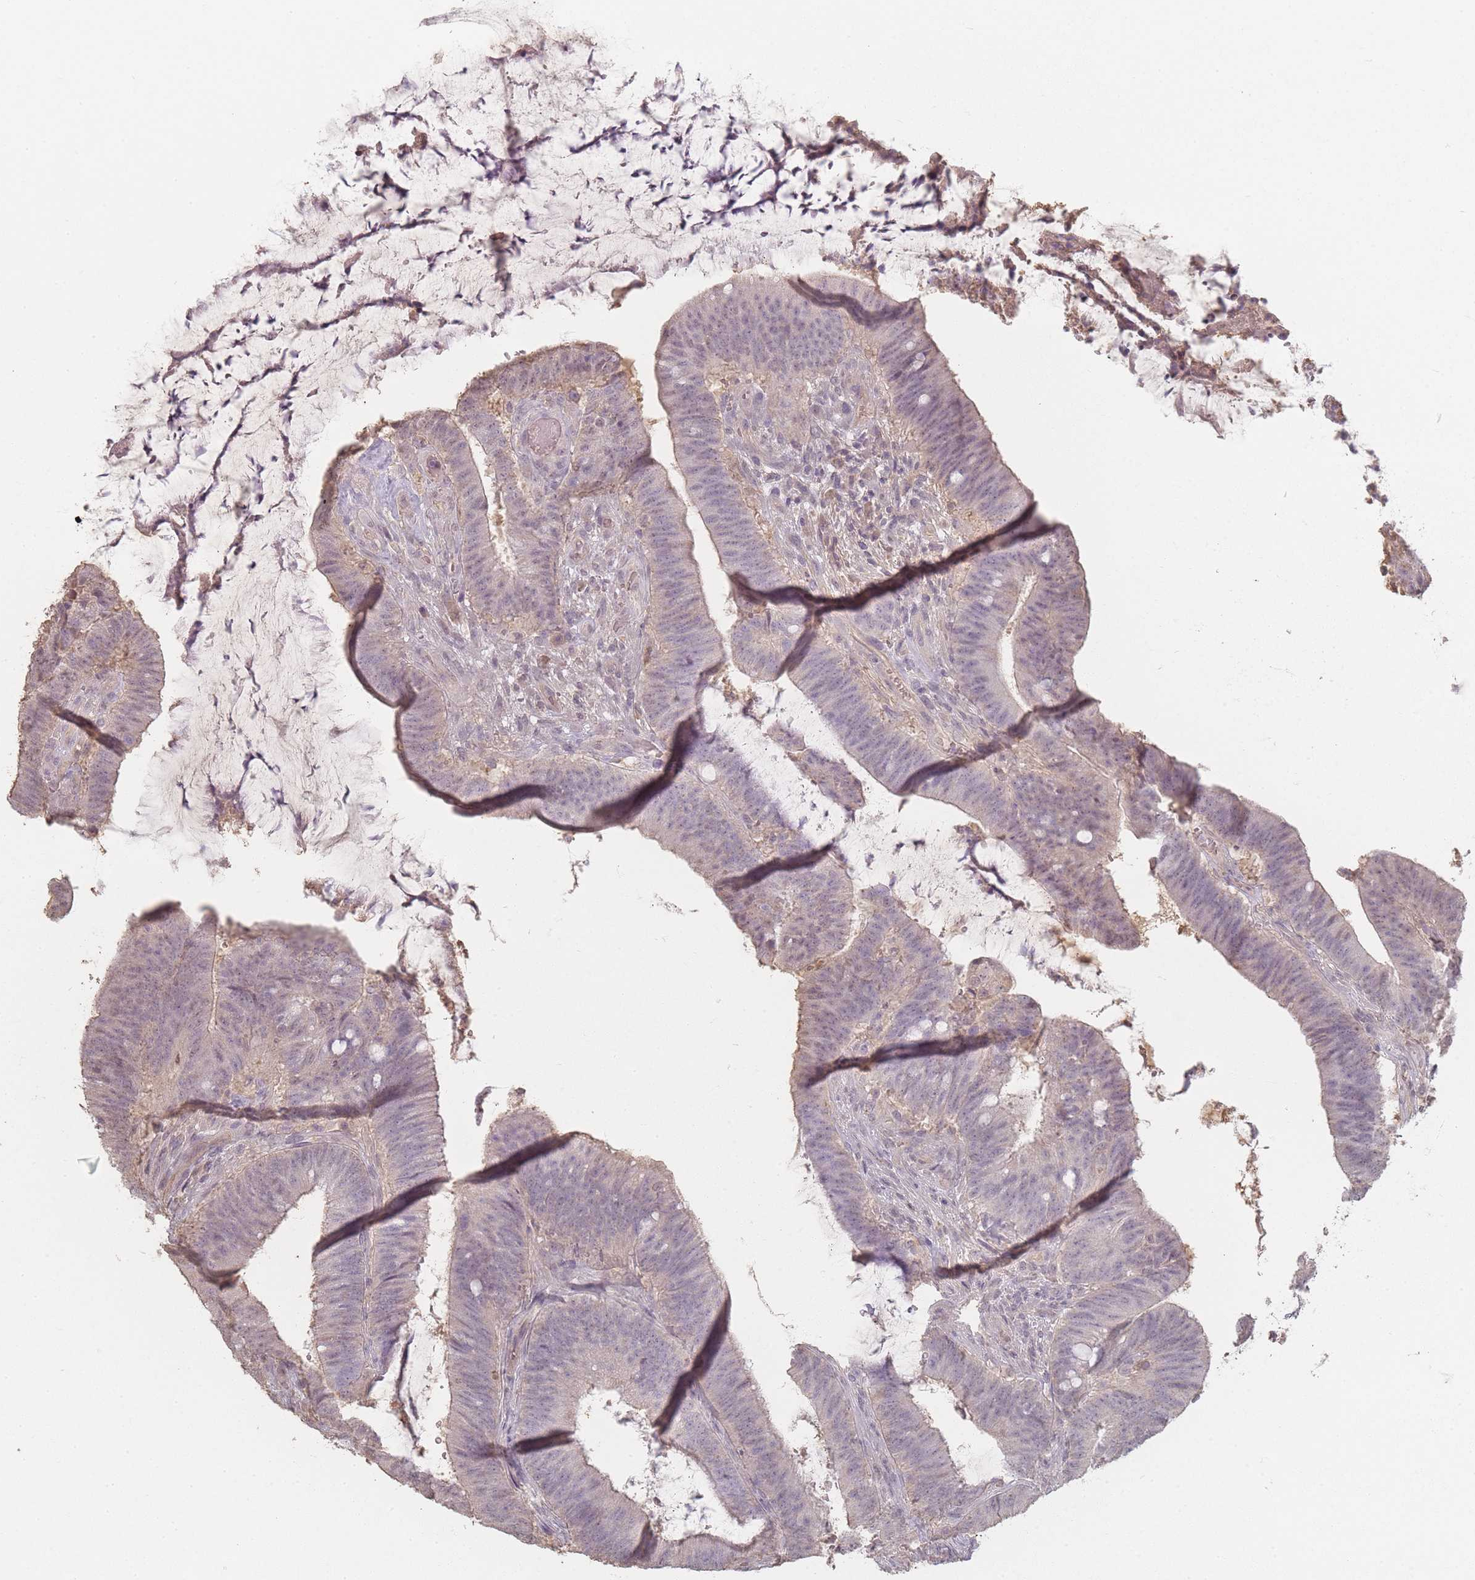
{"staining": {"intensity": "weak", "quantity": "25%-75%", "location": "nuclear"}, "tissue": "colorectal cancer", "cell_type": "Tumor cells", "image_type": "cancer", "snomed": [{"axis": "morphology", "description": "Adenocarcinoma, NOS"}, {"axis": "topography", "description": "Colon"}], "caption": "Colorectal adenocarcinoma stained with IHC reveals weak nuclear expression in about 25%-75% of tumor cells.", "gene": "RFTN1", "patient": {"sex": "female", "age": 43}}